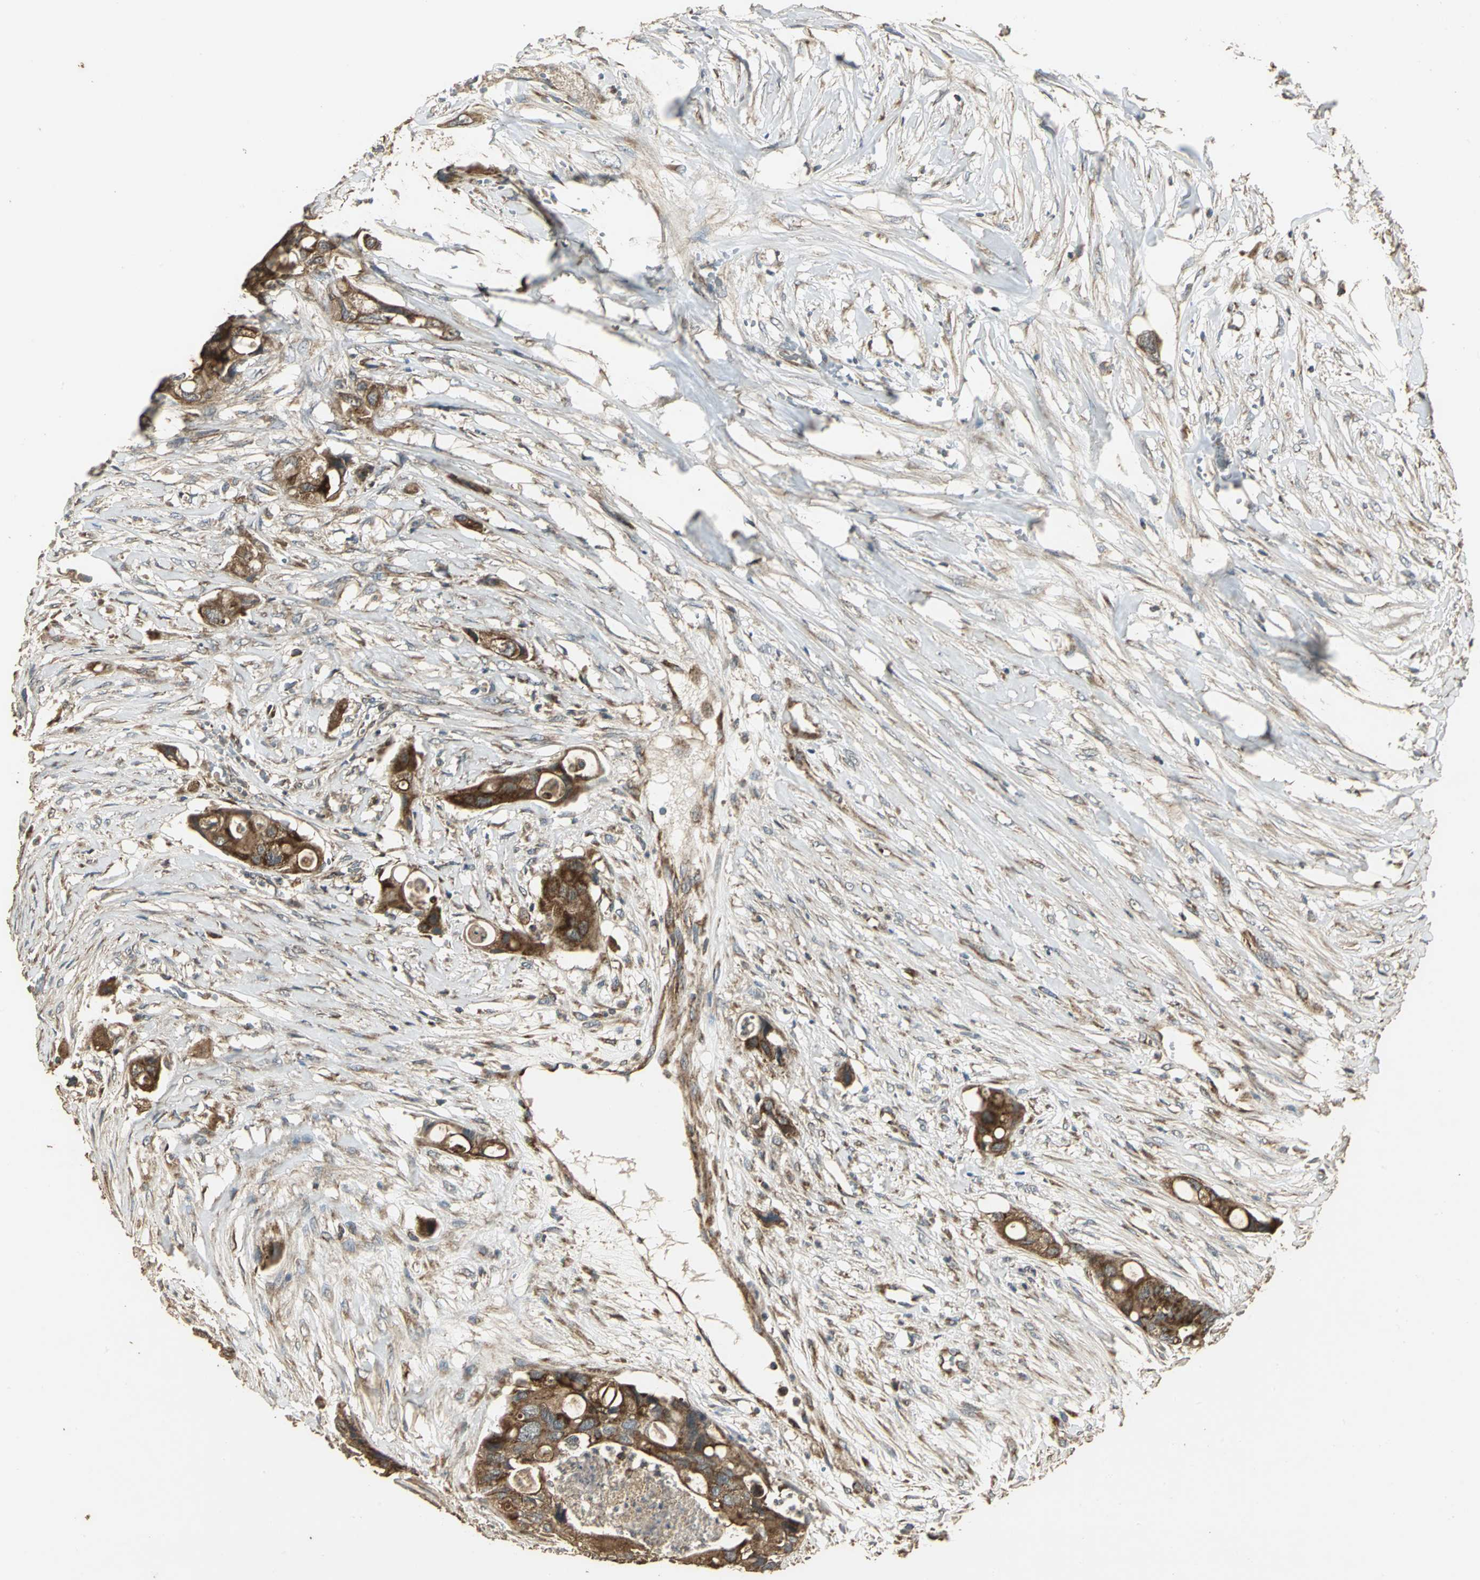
{"staining": {"intensity": "strong", "quantity": ">75%", "location": "cytoplasmic/membranous"}, "tissue": "colorectal cancer", "cell_type": "Tumor cells", "image_type": "cancer", "snomed": [{"axis": "morphology", "description": "Adenocarcinoma, NOS"}, {"axis": "topography", "description": "Colon"}], "caption": "Colorectal cancer stained for a protein reveals strong cytoplasmic/membranous positivity in tumor cells.", "gene": "KANK1", "patient": {"sex": "female", "age": 57}}